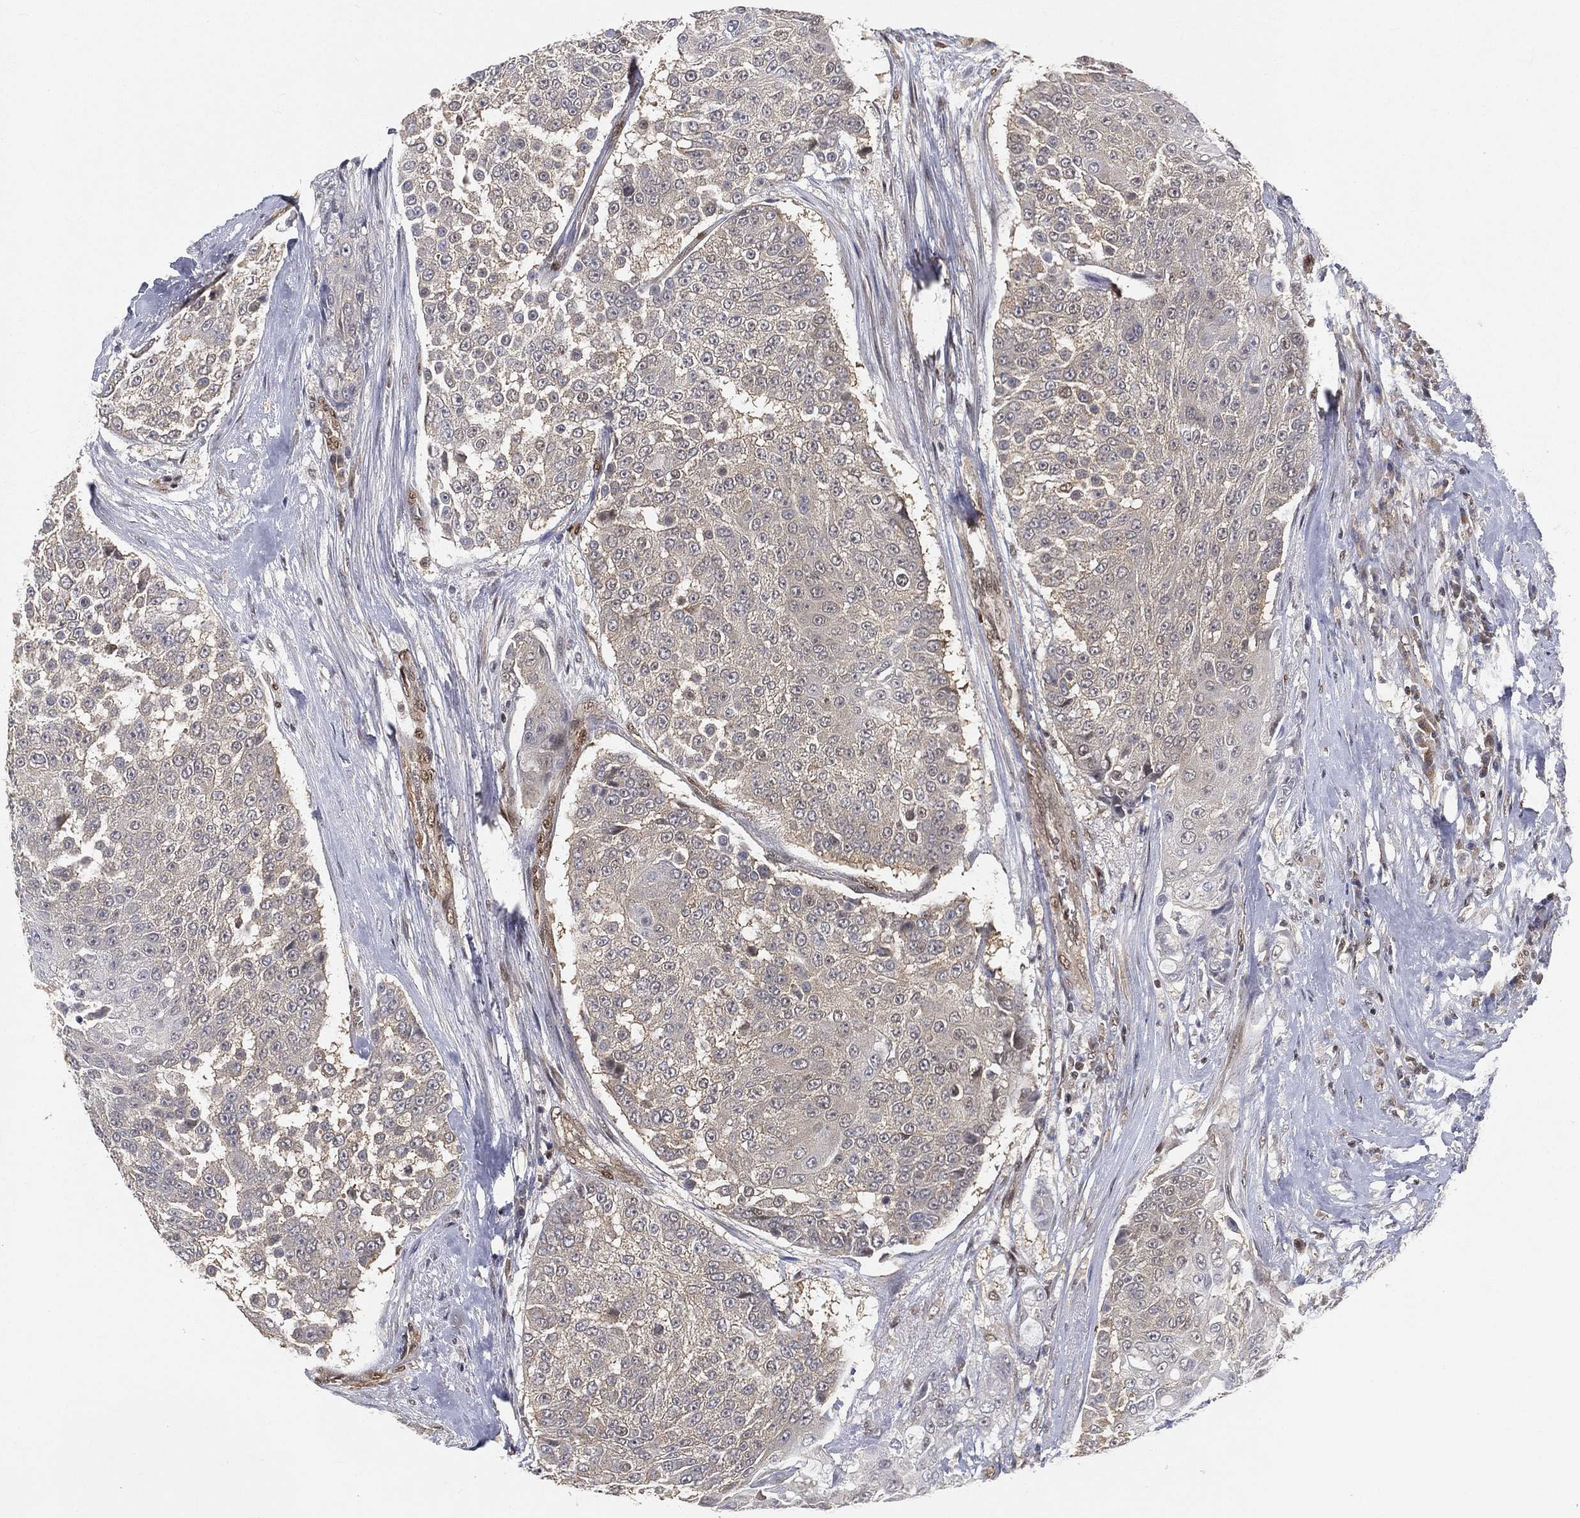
{"staining": {"intensity": "negative", "quantity": "none", "location": "none"}, "tissue": "urothelial cancer", "cell_type": "Tumor cells", "image_type": "cancer", "snomed": [{"axis": "morphology", "description": "Urothelial carcinoma, High grade"}, {"axis": "topography", "description": "Urinary bladder"}], "caption": "Immunohistochemistry photomicrograph of neoplastic tissue: urothelial carcinoma (high-grade) stained with DAB shows no significant protein expression in tumor cells.", "gene": "CRTC3", "patient": {"sex": "female", "age": 63}}